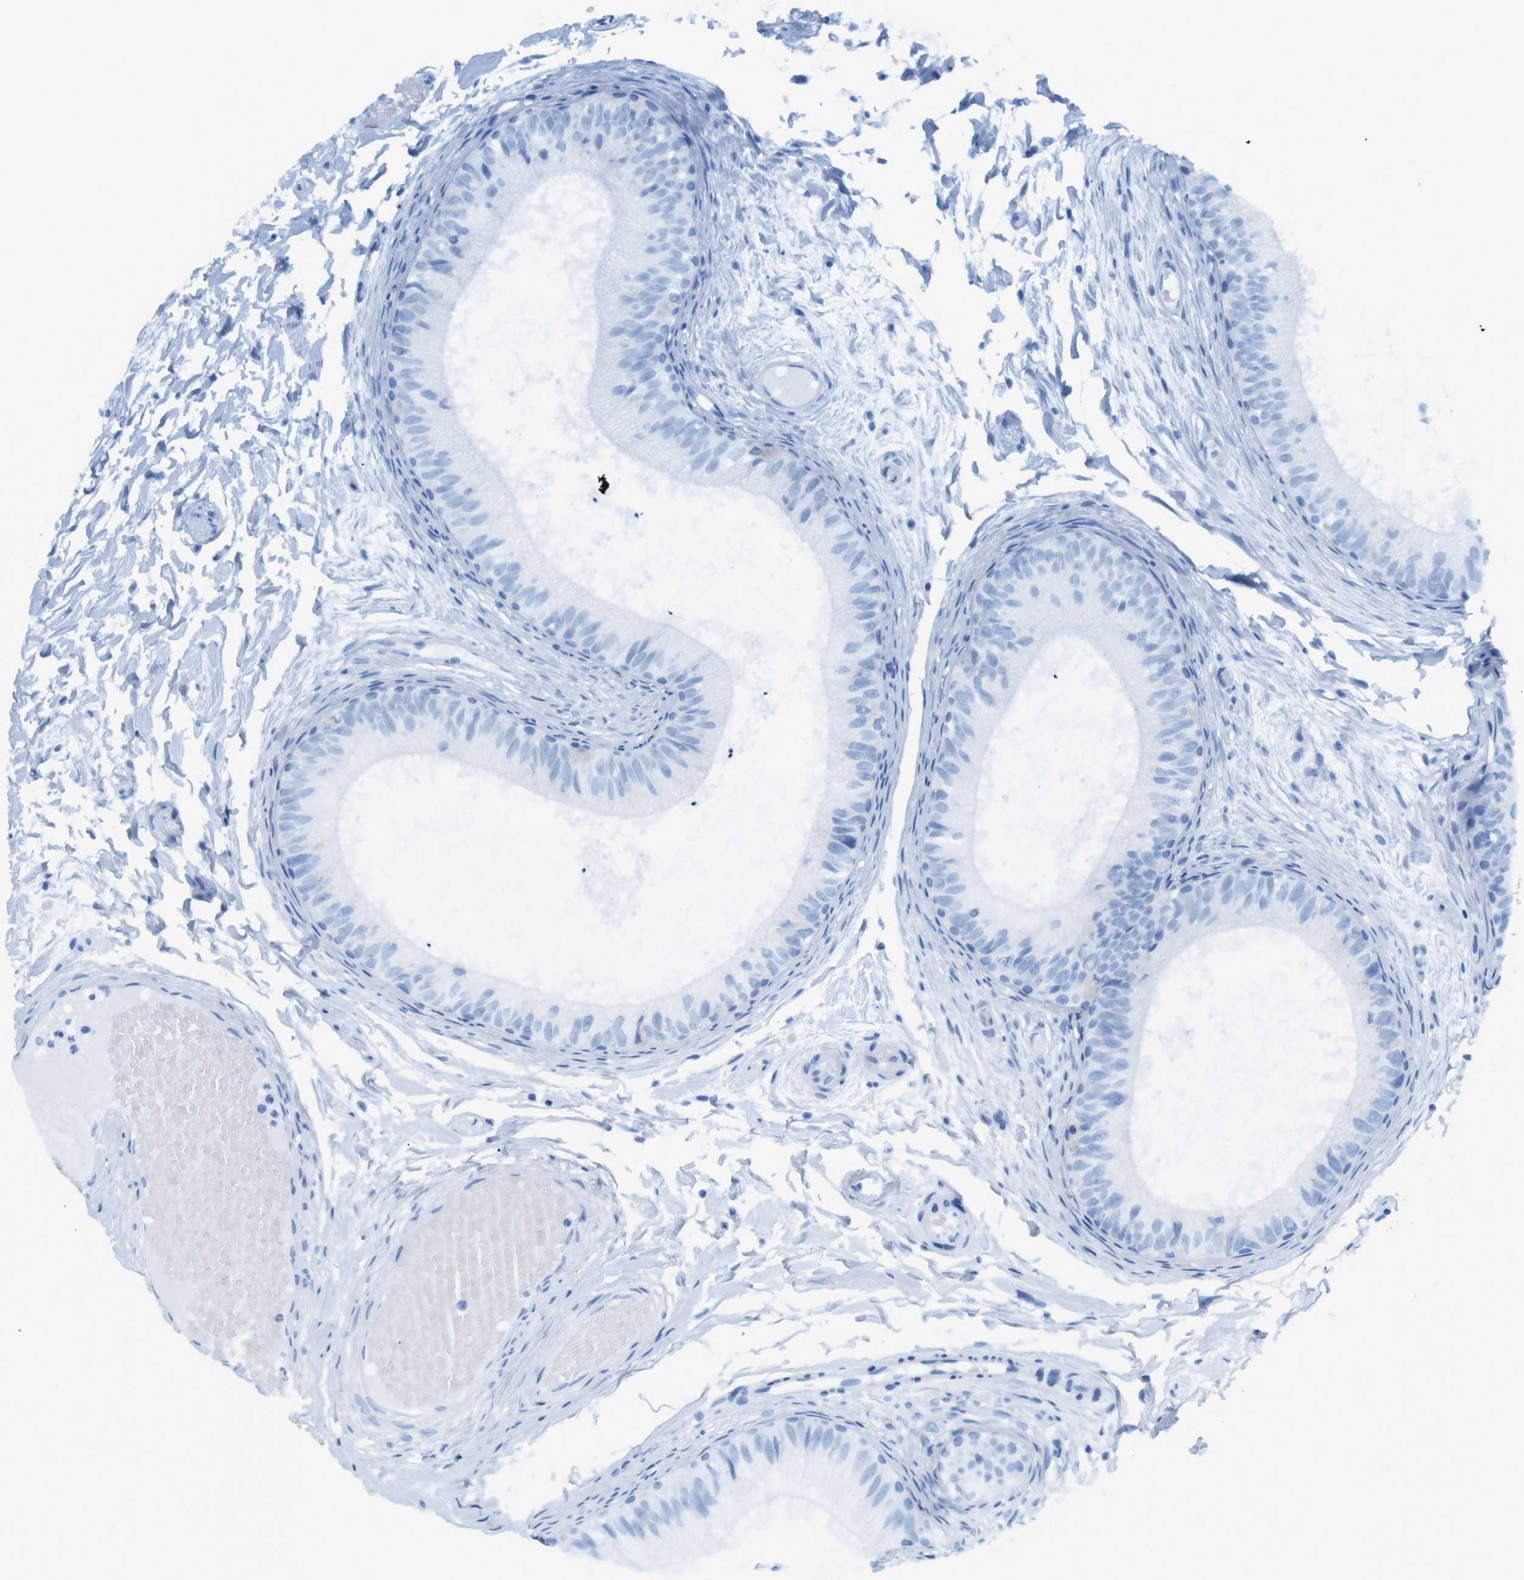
{"staining": {"intensity": "negative", "quantity": "none", "location": "none"}, "tissue": "epididymis", "cell_type": "Glandular cells", "image_type": "normal", "snomed": [{"axis": "morphology", "description": "Normal tissue, NOS"}, {"axis": "topography", "description": "Epididymis"}], "caption": "Immunohistochemistry of unremarkable human epididymis displays no staining in glandular cells. Nuclei are stained in blue.", "gene": "TNFRSF4", "patient": {"sex": "male", "age": 46}}